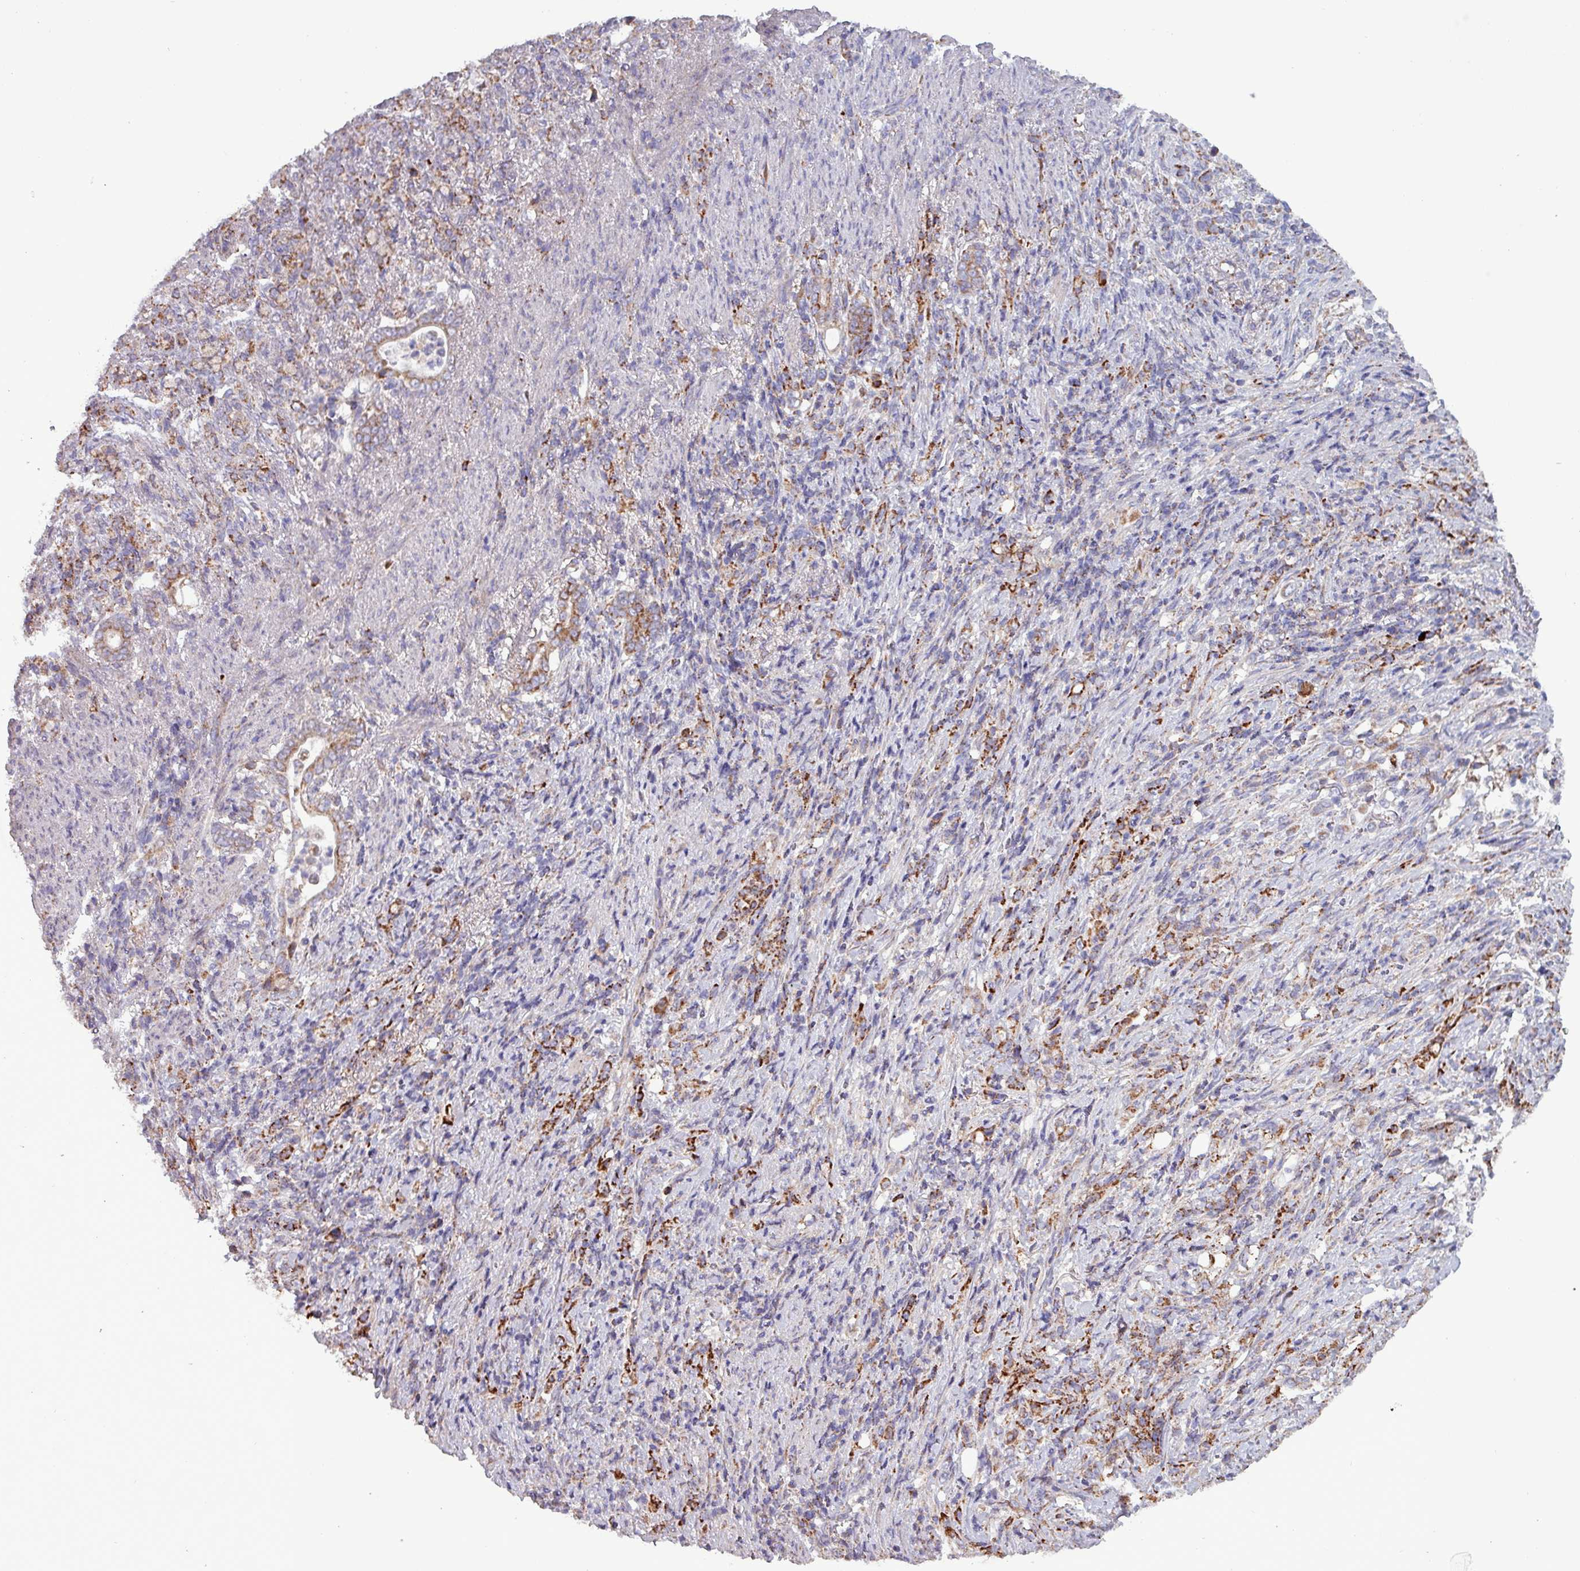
{"staining": {"intensity": "moderate", "quantity": ">75%", "location": "cytoplasmic/membranous"}, "tissue": "stomach cancer", "cell_type": "Tumor cells", "image_type": "cancer", "snomed": [{"axis": "morphology", "description": "Normal tissue, NOS"}, {"axis": "morphology", "description": "Adenocarcinoma, NOS"}, {"axis": "topography", "description": "Stomach"}], "caption": "Immunohistochemistry micrograph of neoplastic tissue: adenocarcinoma (stomach) stained using IHC displays medium levels of moderate protein expression localized specifically in the cytoplasmic/membranous of tumor cells, appearing as a cytoplasmic/membranous brown color.", "gene": "ZNF322", "patient": {"sex": "female", "age": 79}}